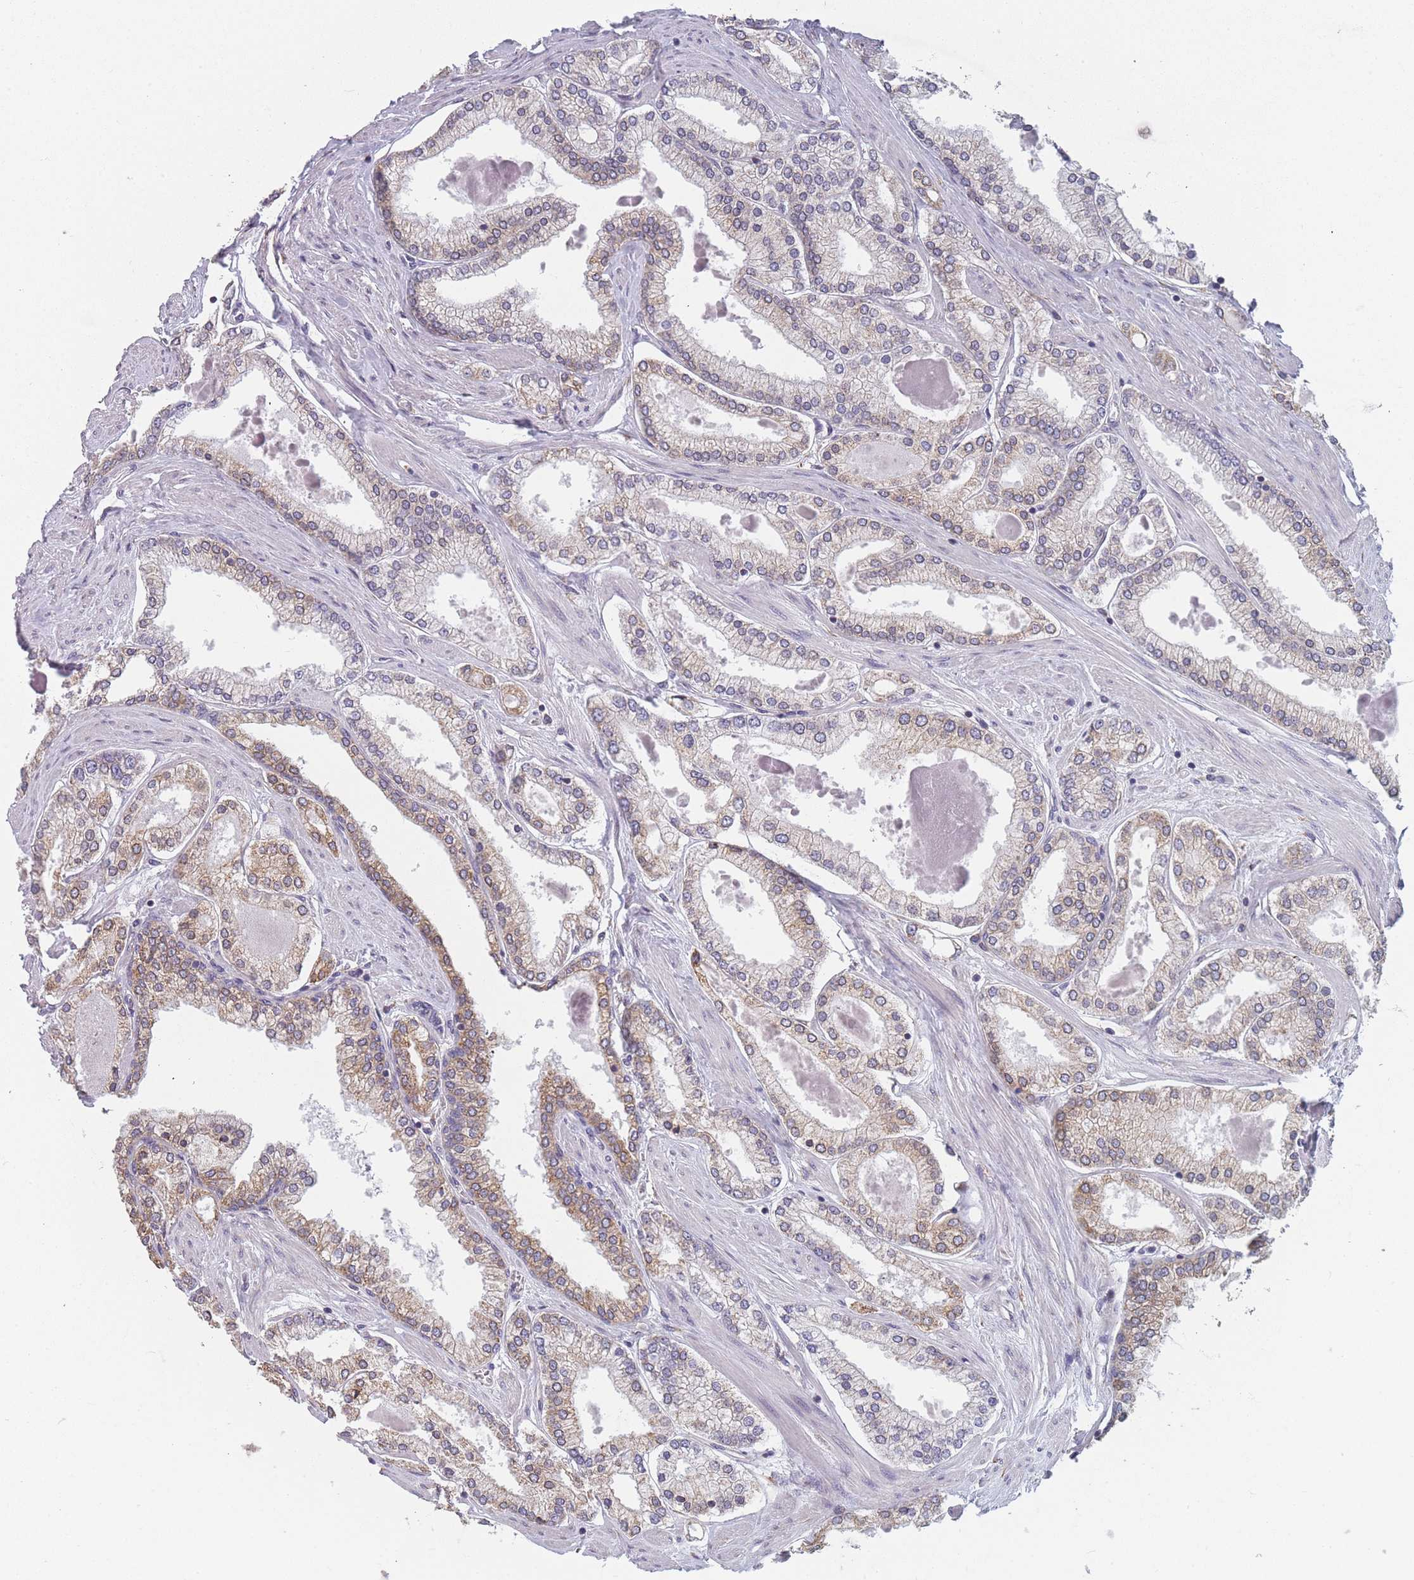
{"staining": {"intensity": "weak", "quantity": "25%-75%", "location": "cytoplasmic/membranous"}, "tissue": "prostate cancer", "cell_type": "Tumor cells", "image_type": "cancer", "snomed": [{"axis": "morphology", "description": "Adenocarcinoma, Low grade"}, {"axis": "topography", "description": "Prostate"}], "caption": "This histopathology image demonstrates immunohistochemistry (IHC) staining of prostate cancer, with low weak cytoplasmic/membranous staining in about 25%-75% of tumor cells.", "gene": "OR7C2", "patient": {"sex": "male", "age": 42}}